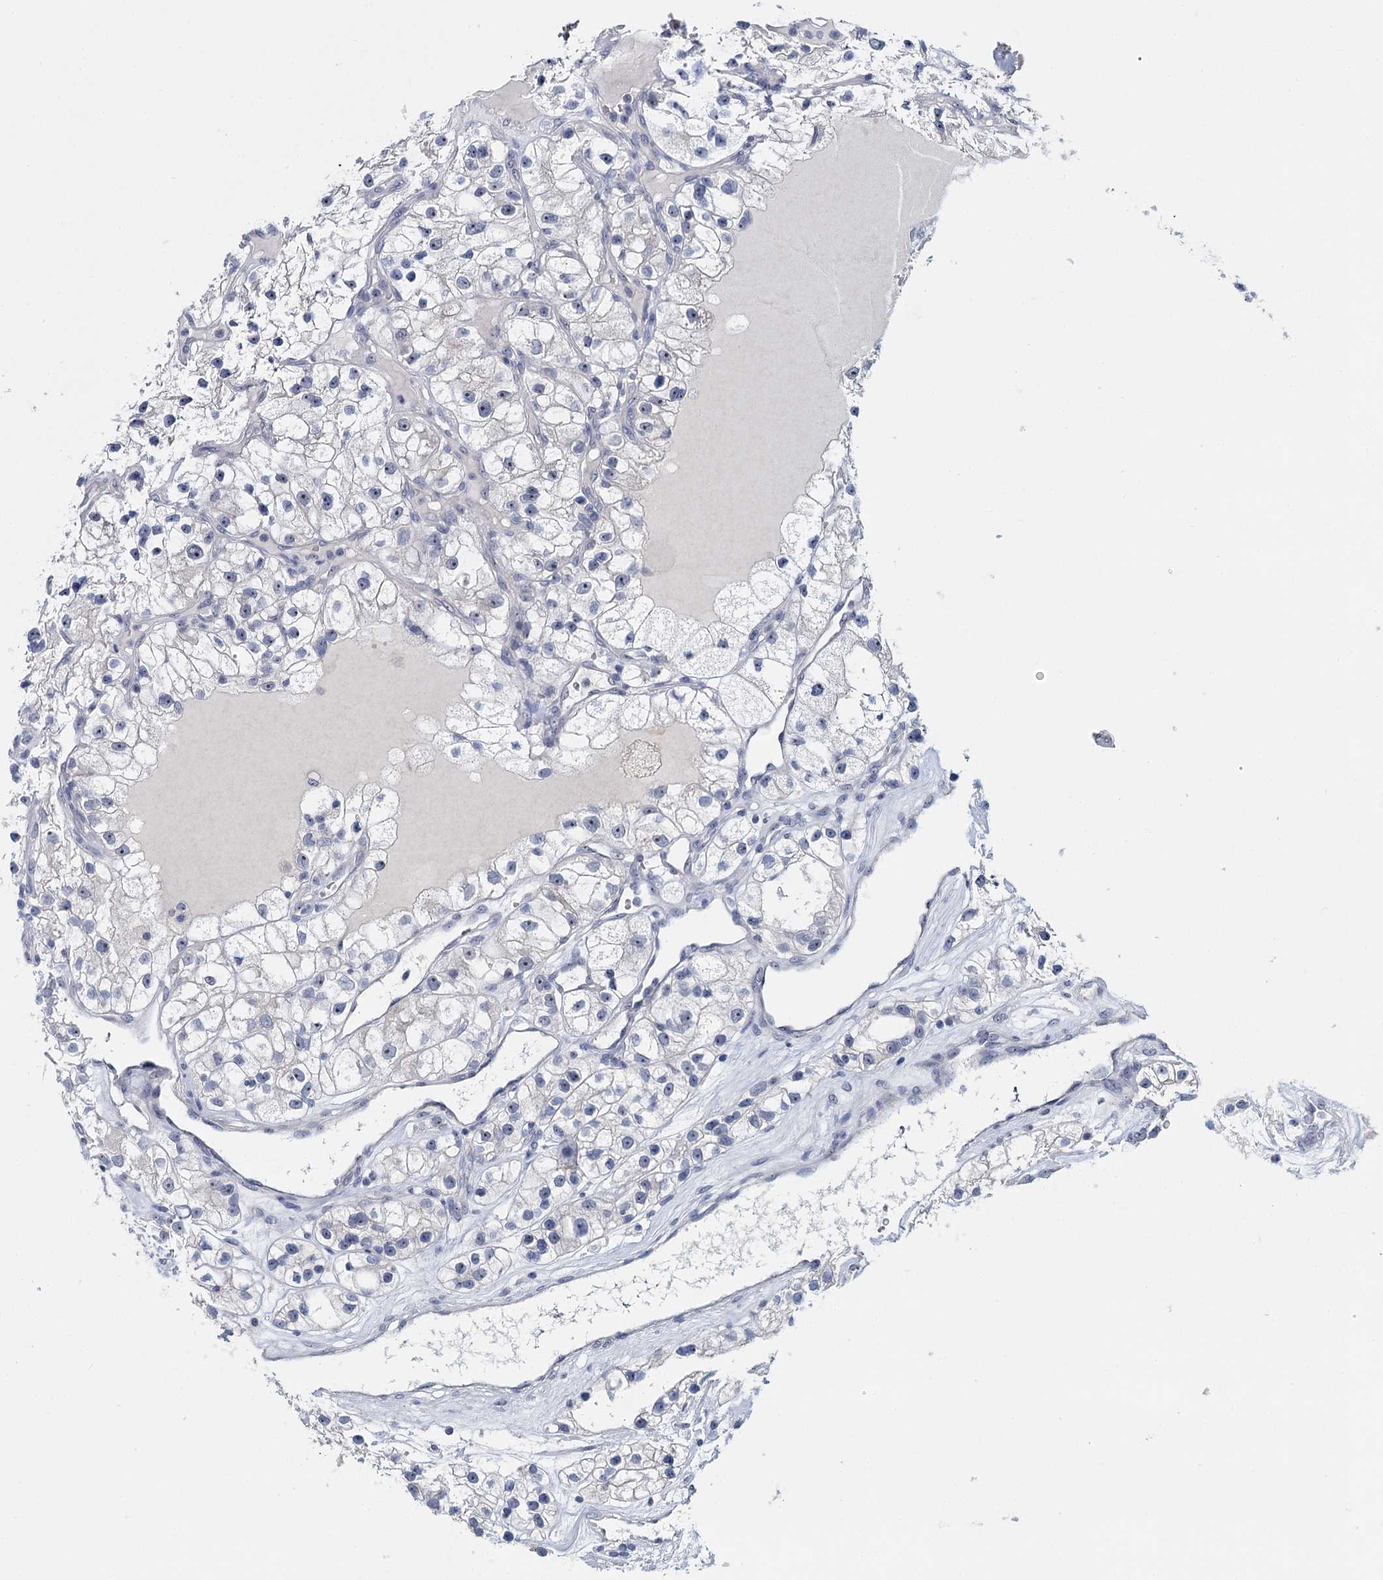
{"staining": {"intensity": "negative", "quantity": "none", "location": "none"}, "tissue": "renal cancer", "cell_type": "Tumor cells", "image_type": "cancer", "snomed": [{"axis": "morphology", "description": "Adenocarcinoma, NOS"}, {"axis": "topography", "description": "Kidney"}], "caption": "Renal cancer (adenocarcinoma) was stained to show a protein in brown. There is no significant expression in tumor cells. (Brightfield microscopy of DAB (3,3'-diaminobenzidine) immunohistochemistry at high magnification).", "gene": "SFN", "patient": {"sex": "female", "age": 57}}